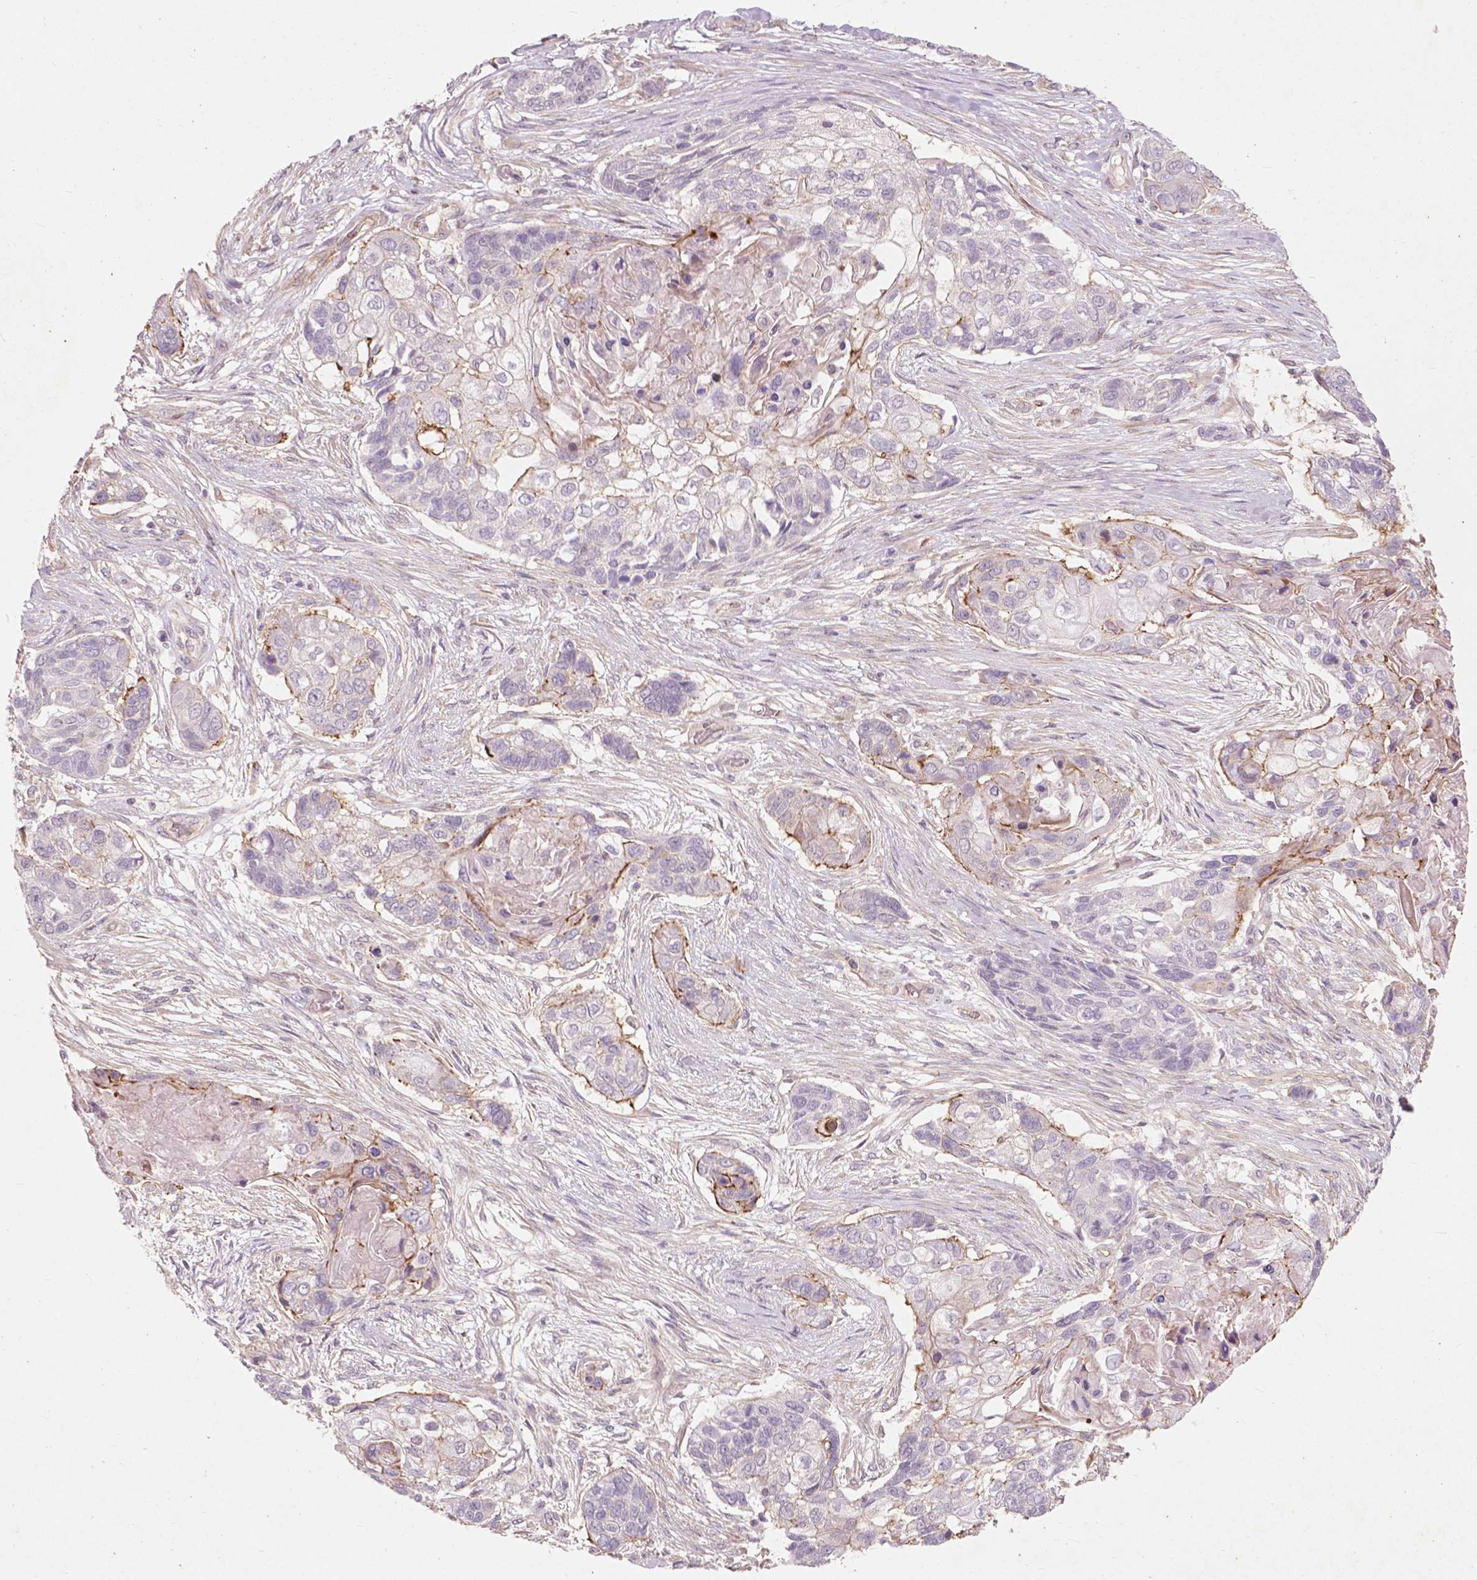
{"staining": {"intensity": "moderate", "quantity": "<25%", "location": "cytoplasmic/membranous"}, "tissue": "lung cancer", "cell_type": "Tumor cells", "image_type": "cancer", "snomed": [{"axis": "morphology", "description": "Squamous cell carcinoma, NOS"}, {"axis": "topography", "description": "Lung"}], "caption": "Brown immunohistochemical staining in lung cancer (squamous cell carcinoma) shows moderate cytoplasmic/membranous expression in approximately <25% of tumor cells. (DAB IHC with brightfield microscopy, high magnification).", "gene": "RFPL4B", "patient": {"sex": "male", "age": 69}}